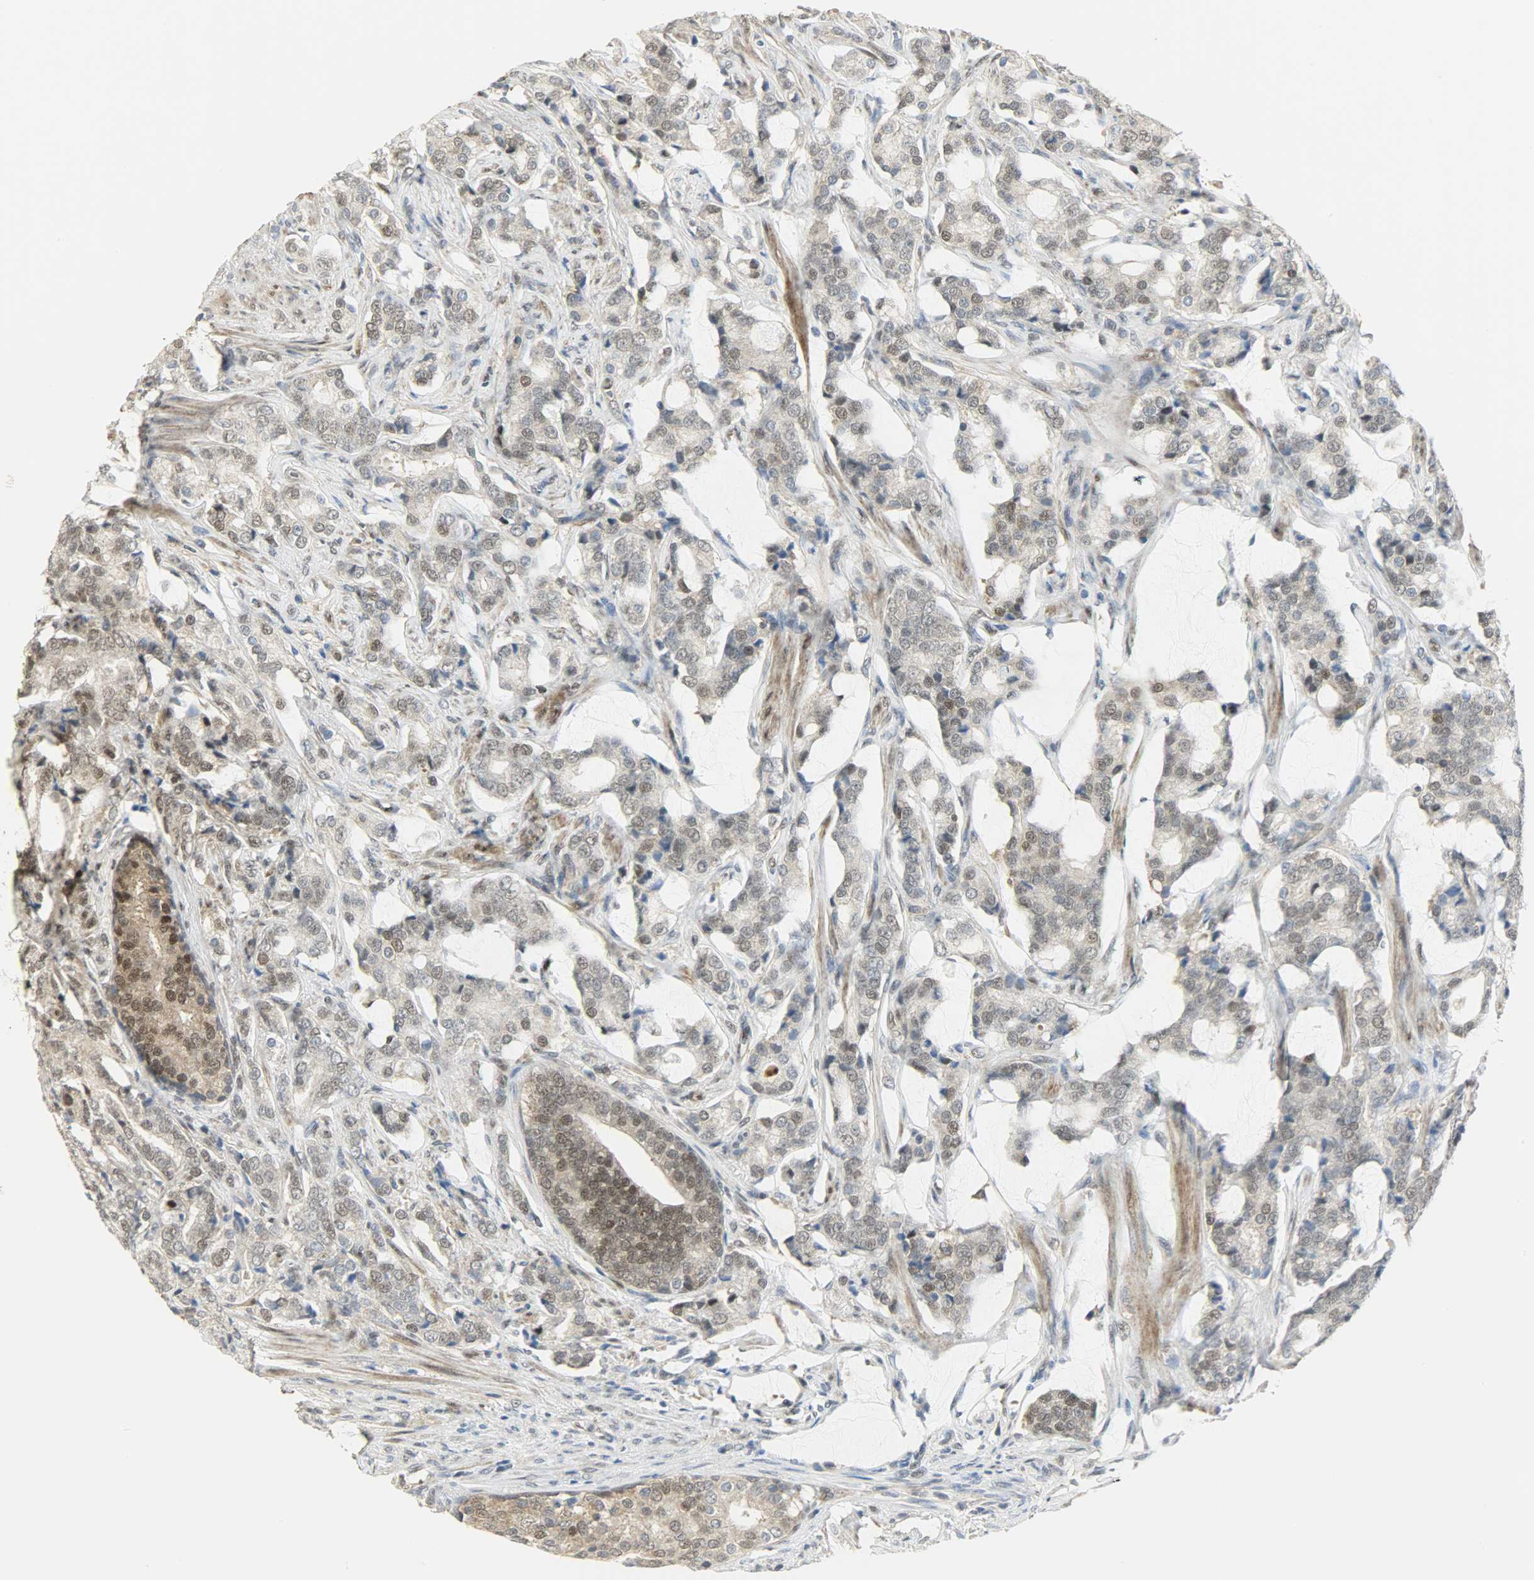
{"staining": {"intensity": "moderate", "quantity": "<25%", "location": "nuclear"}, "tissue": "prostate cancer", "cell_type": "Tumor cells", "image_type": "cancer", "snomed": [{"axis": "morphology", "description": "Adenocarcinoma, Low grade"}, {"axis": "topography", "description": "Prostate"}], "caption": "This histopathology image exhibits IHC staining of human adenocarcinoma (low-grade) (prostate), with low moderate nuclear staining in approximately <25% of tumor cells.", "gene": "NPEPL1", "patient": {"sex": "male", "age": 58}}